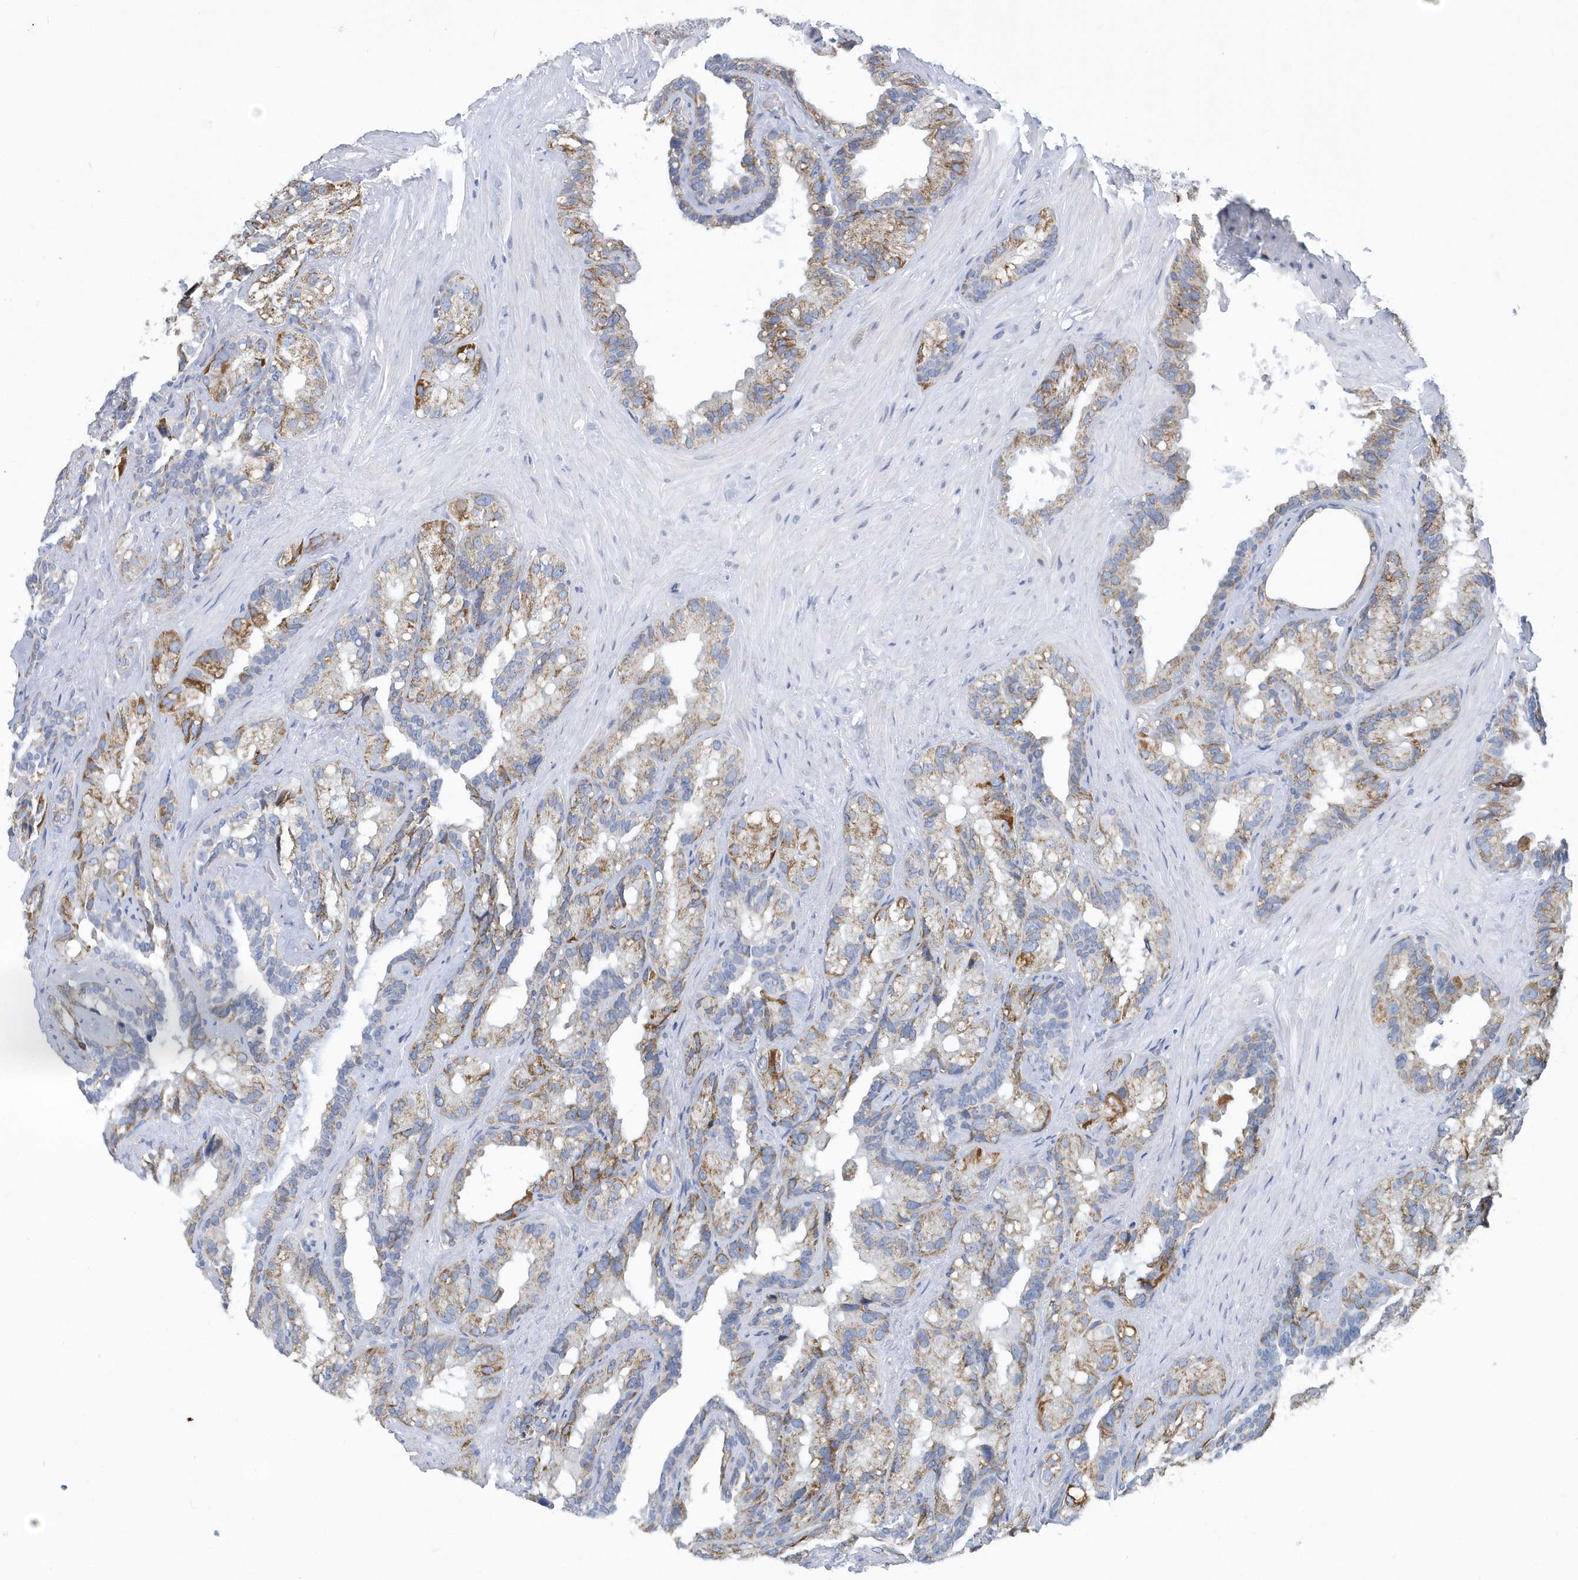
{"staining": {"intensity": "moderate", "quantity": ">75%", "location": "cytoplasmic/membranous"}, "tissue": "seminal vesicle", "cell_type": "Glandular cells", "image_type": "normal", "snomed": [{"axis": "morphology", "description": "Normal tissue, NOS"}, {"axis": "topography", "description": "Prostate"}, {"axis": "topography", "description": "Seminal veicle"}], "caption": "A histopathology image of seminal vesicle stained for a protein displays moderate cytoplasmic/membranous brown staining in glandular cells.", "gene": "VWA5B2", "patient": {"sex": "male", "age": 68}}